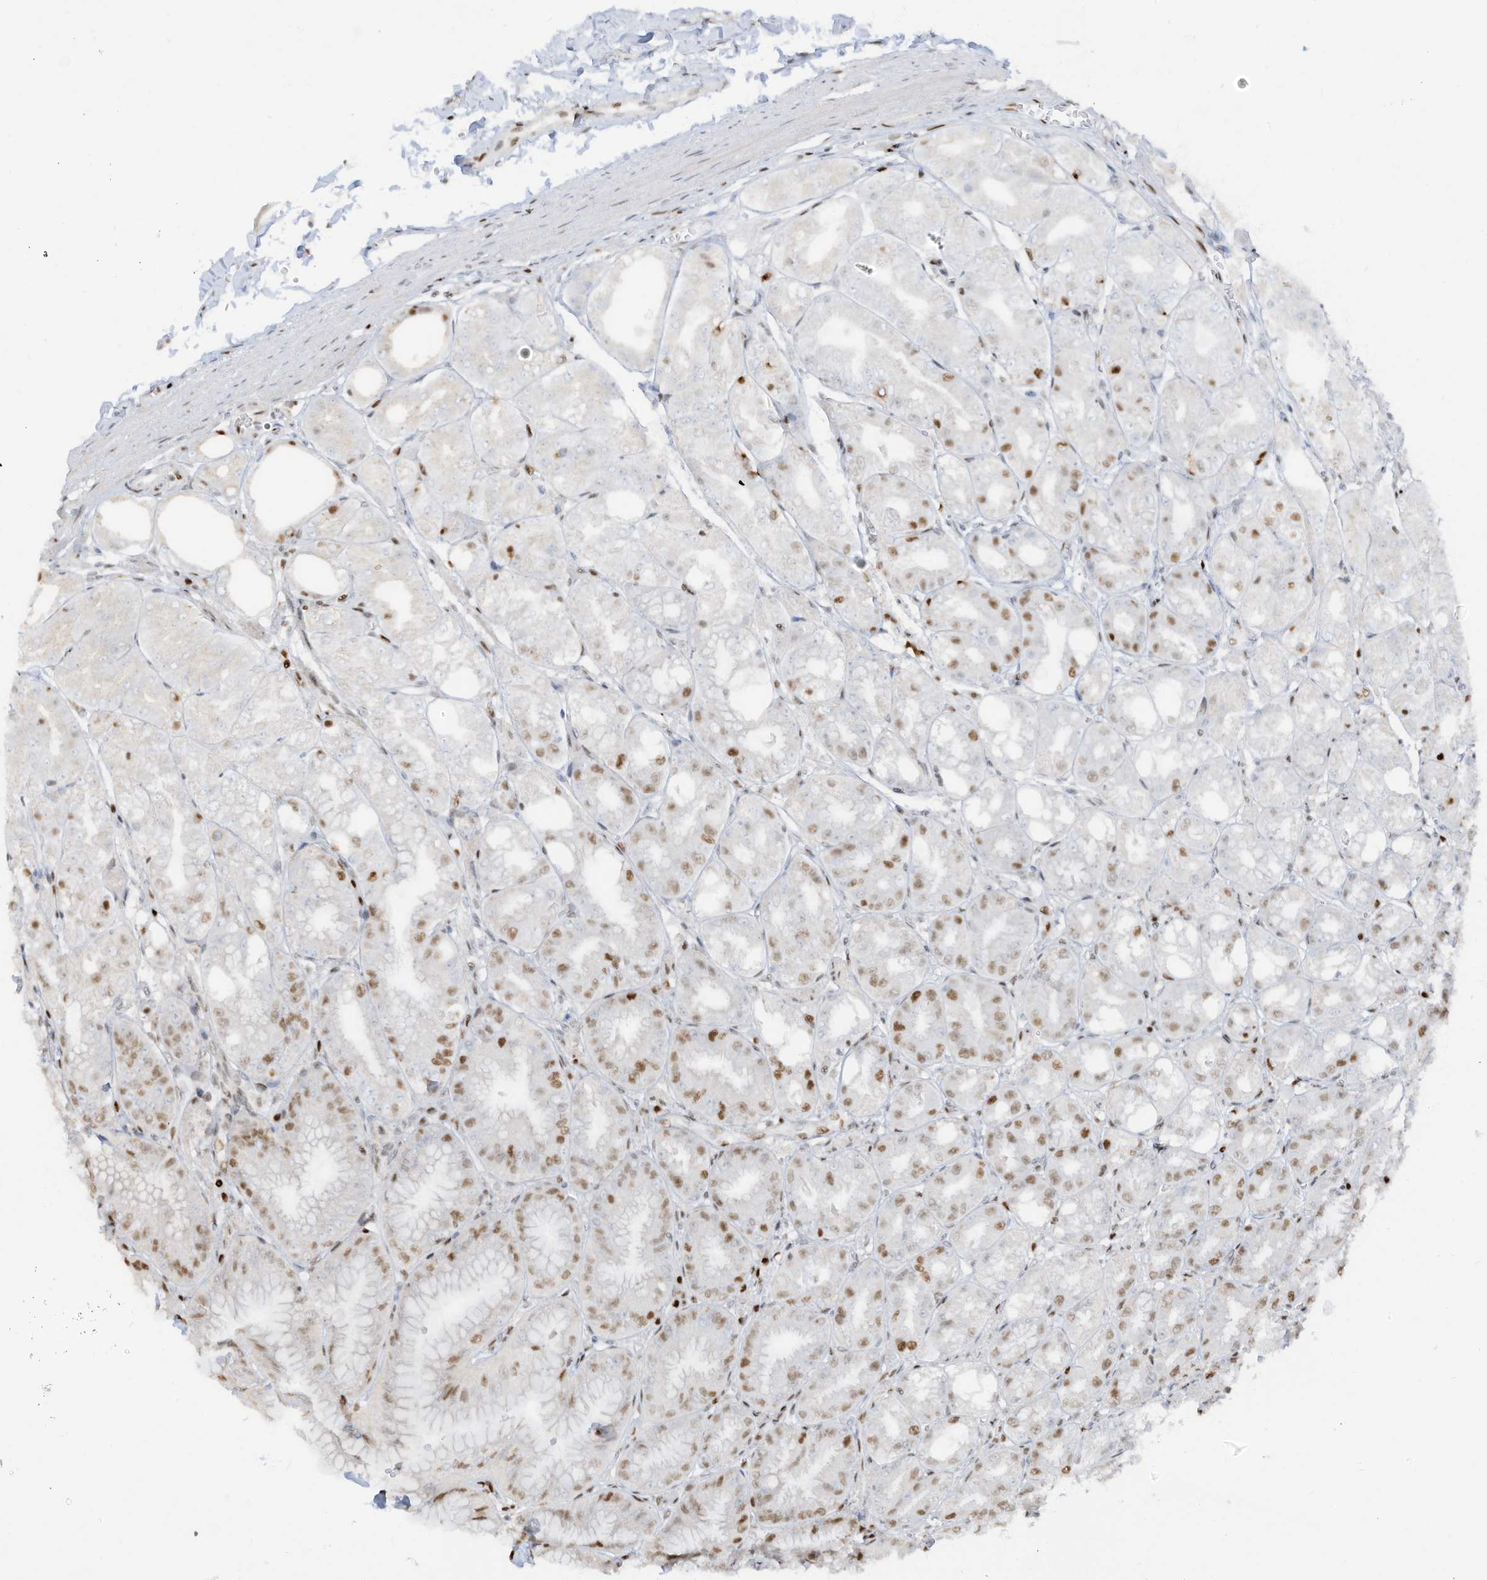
{"staining": {"intensity": "moderate", "quantity": ">75%", "location": "nuclear"}, "tissue": "stomach", "cell_type": "Glandular cells", "image_type": "normal", "snomed": [{"axis": "morphology", "description": "Normal tissue, NOS"}, {"axis": "topography", "description": "Stomach, lower"}], "caption": "The histopathology image demonstrates immunohistochemical staining of benign stomach. There is moderate nuclear staining is present in about >75% of glandular cells.", "gene": "SAMD15", "patient": {"sex": "male", "age": 71}}